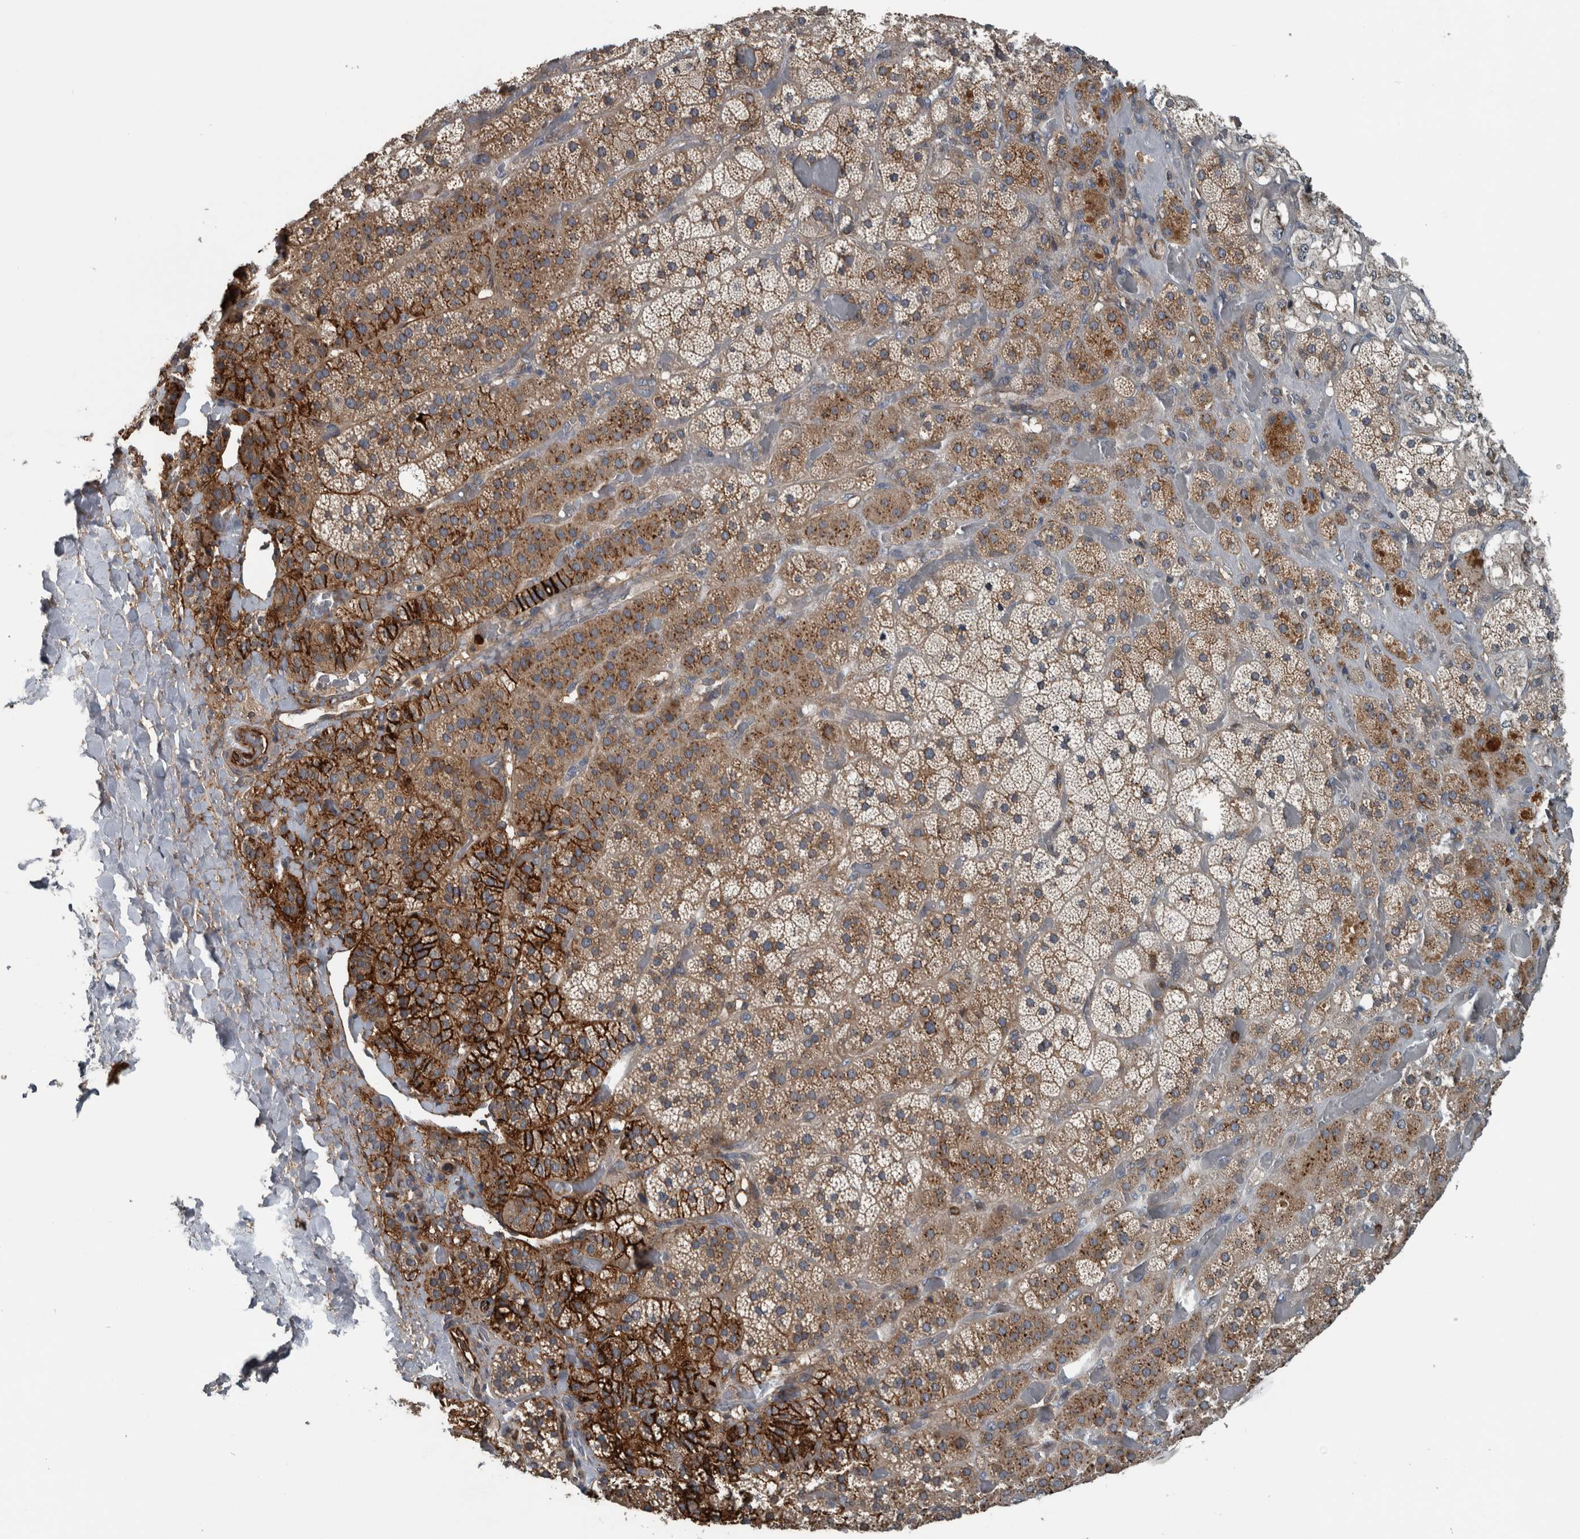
{"staining": {"intensity": "strong", "quantity": "25%-75%", "location": "cytoplasmic/membranous"}, "tissue": "adrenal gland", "cell_type": "Glandular cells", "image_type": "normal", "snomed": [{"axis": "morphology", "description": "Normal tissue, NOS"}, {"axis": "topography", "description": "Adrenal gland"}], "caption": "IHC image of normal adrenal gland: human adrenal gland stained using immunohistochemistry (IHC) reveals high levels of strong protein expression localized specifically in the cytoplasmic/membranous of glandular cells, appearing as a cytoplasmic/membranous brown color.", "gene": "EXOC8", "patient": {"sex": "male", "age": 57}}